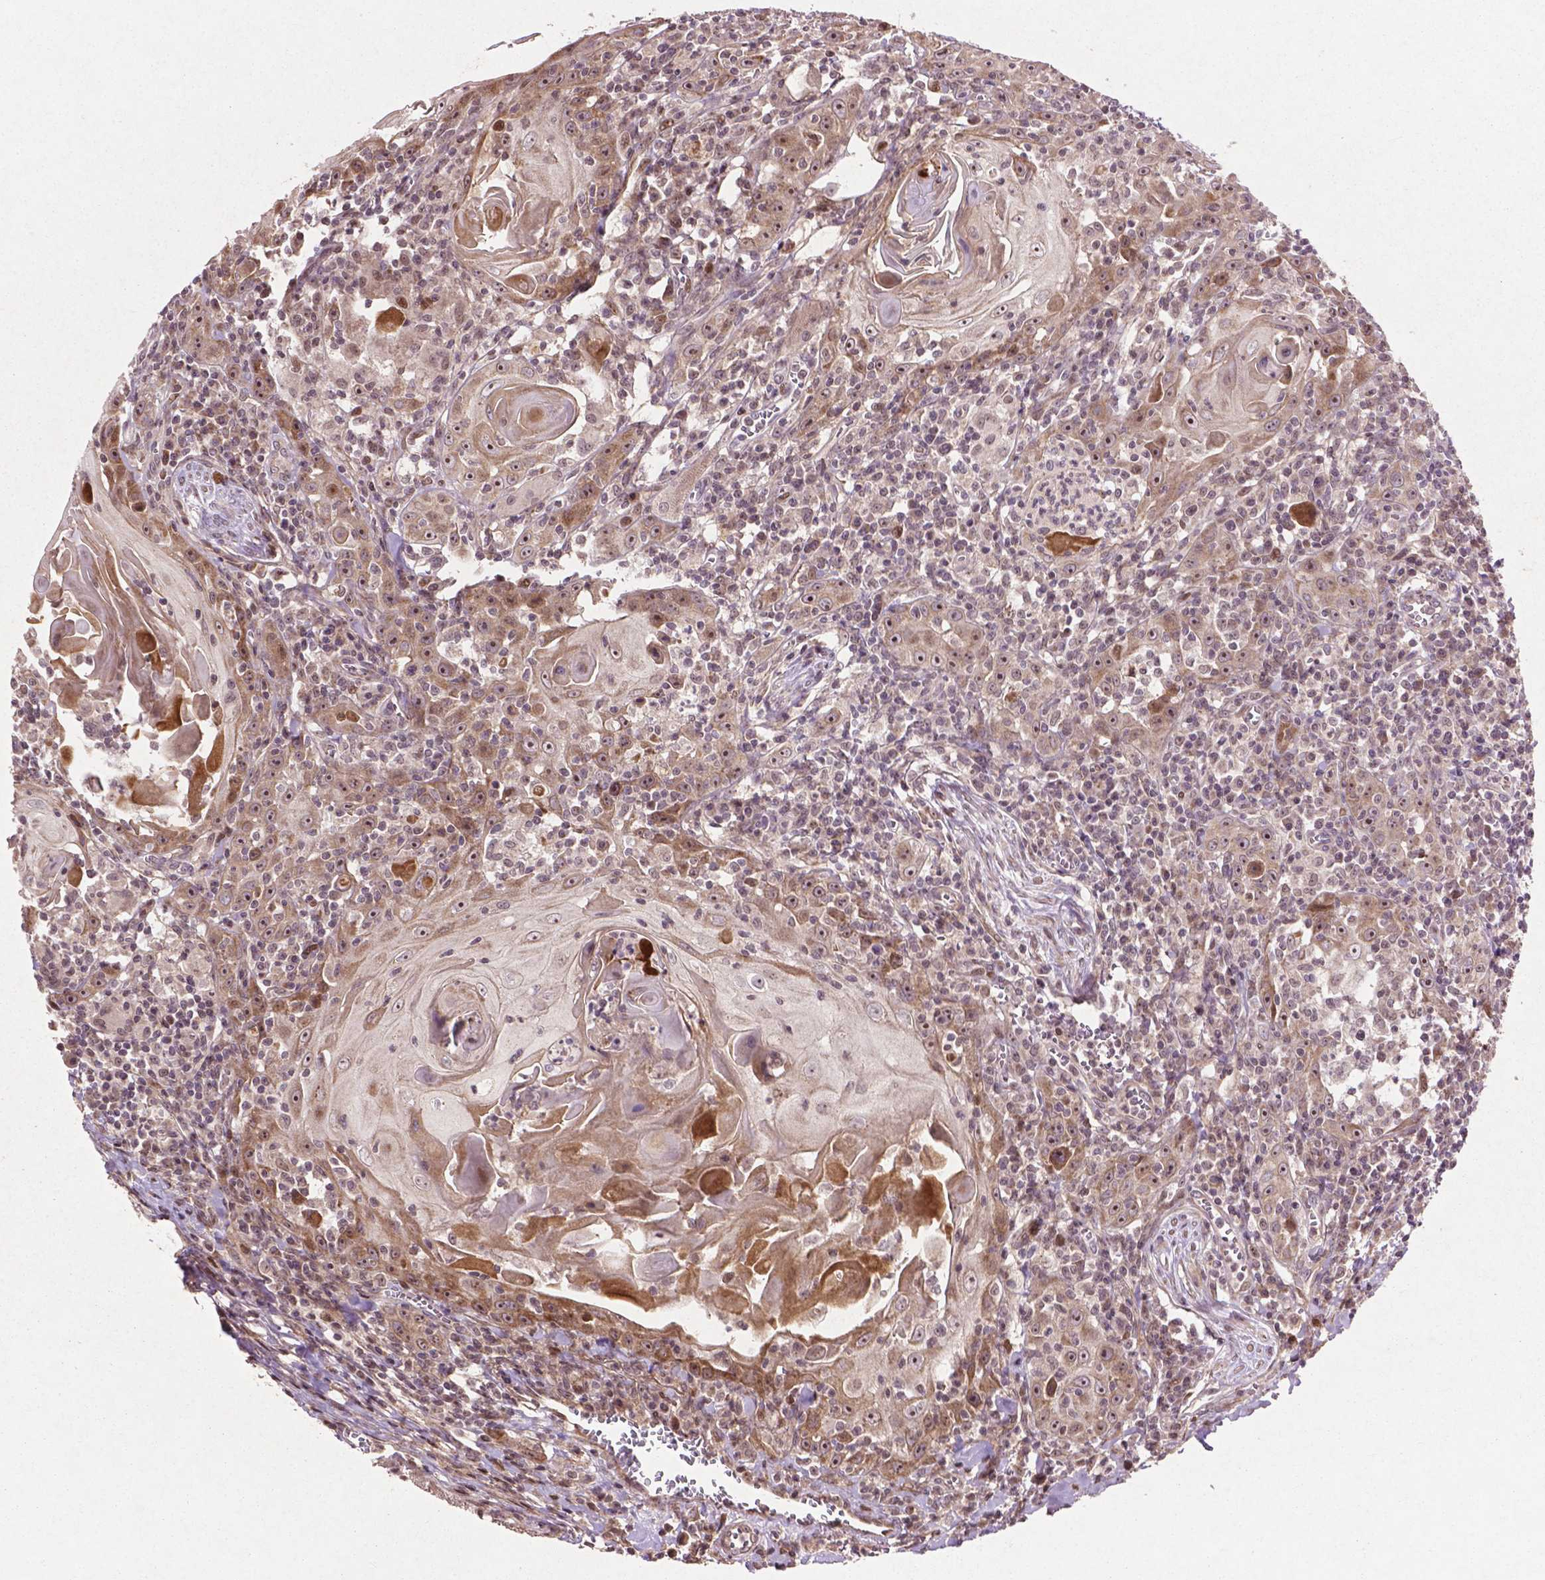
{"staining": {"intensity": "moderate", "quantity": "<25%", "location": "cytoplasmic/membranous"}, "tissue": "head and neck cancer", "cell_type": "Tumor cells", "image_type": "cancer", "snomed": [{"axis": "morphology", "description": "Squamous cell carcinoma, NOS"}, {"axis": "topography", "description": "Head-Neck"}], "caption": "IHC image of neoplastic tissue: head and neck cancer (squamous cell carcinoma) stained using IHC demonstrates low levels of moderate protein expression localized specifically in the cytoplasmic/membranous of tumor cells, appearing as a cytoplasmic/membranous brown color.", "gene": "B3GALNT2", "patient": {"sex": "male", "age": 52}}